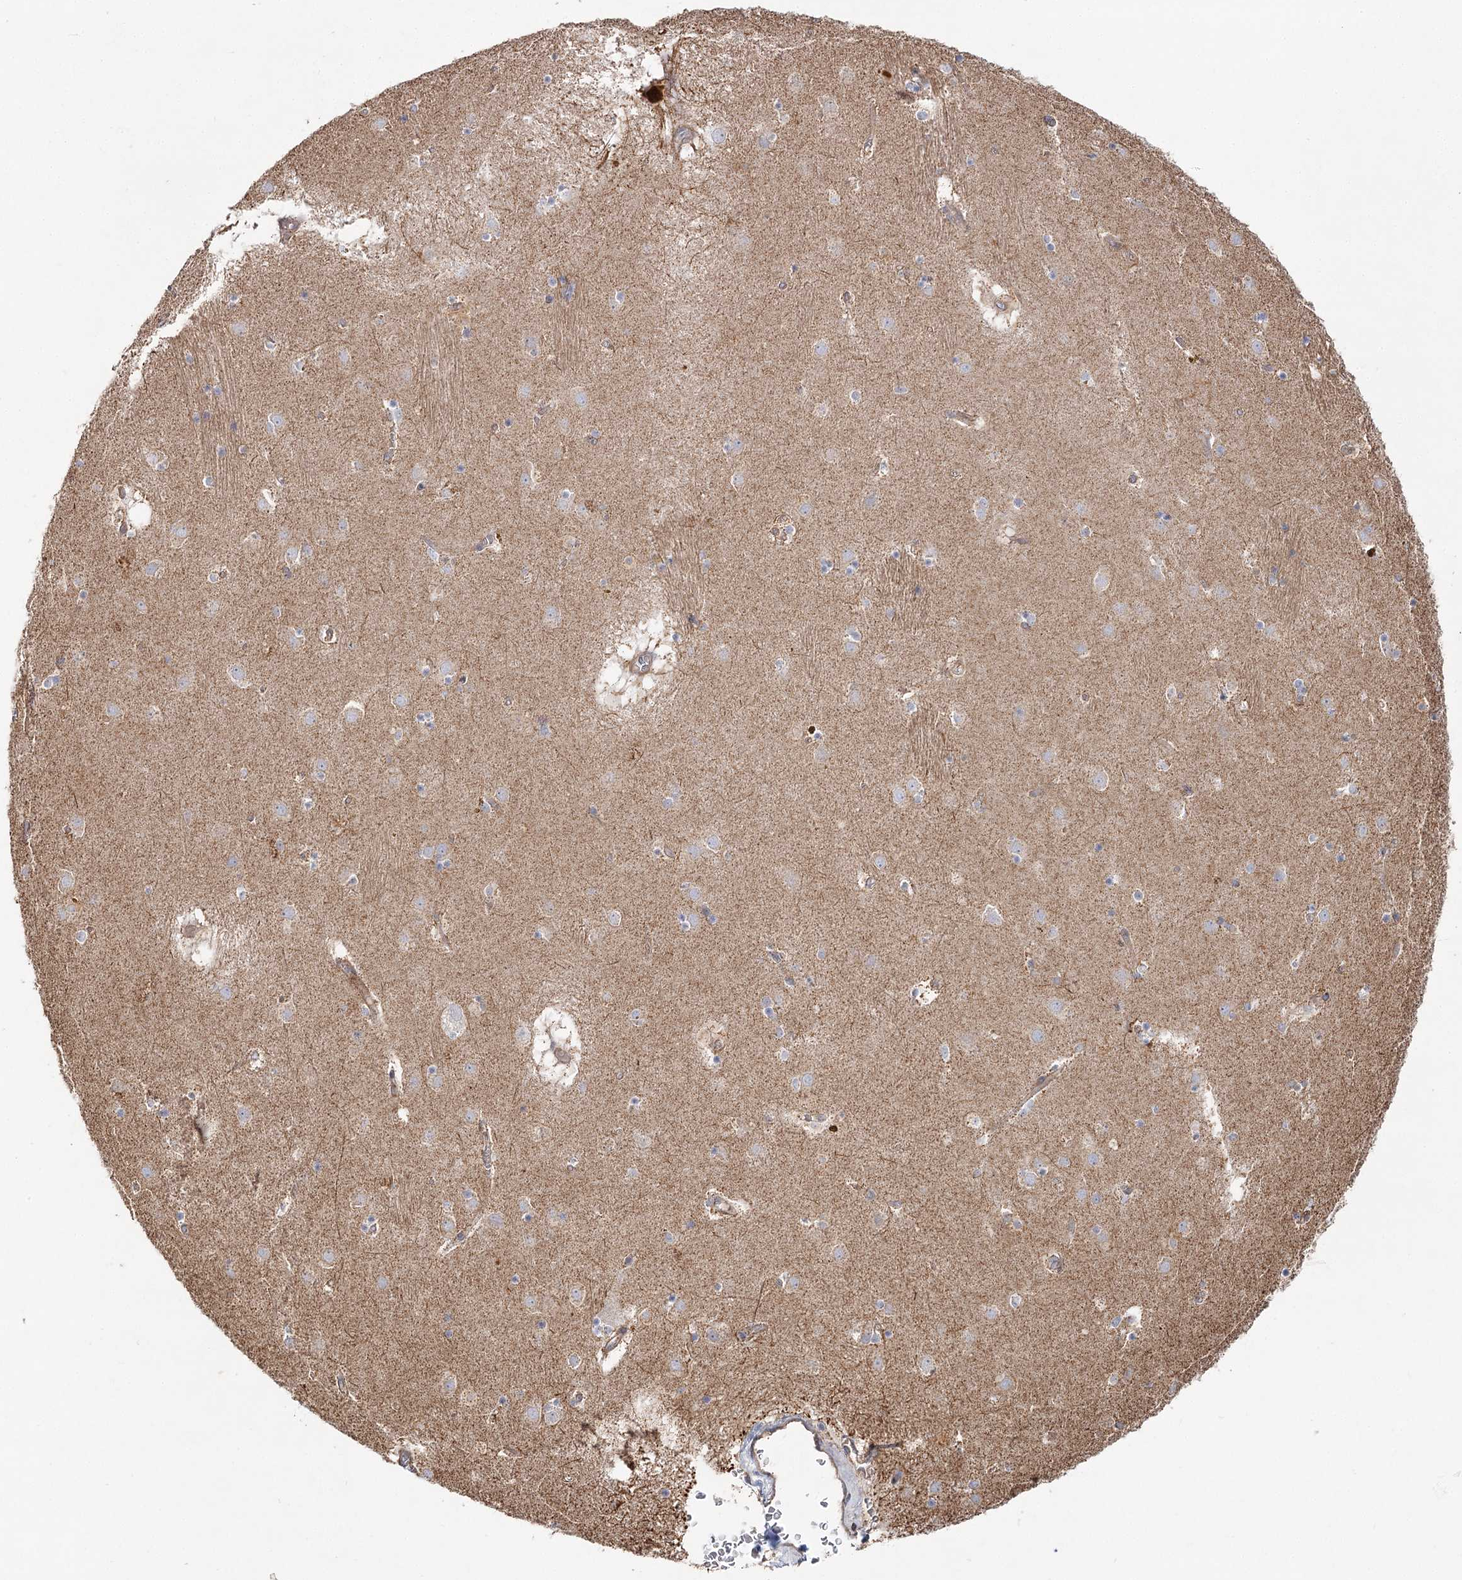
{"staining": {"intensity": "negative", "quantity": "none", "location": "none"}, "tissue": "caudate", "cell_type": "Glial cells", "image_type": "normal", "snomed": [{"axis": "morphology", "description": "Normal tissue, NOS"}, {"axis": "topography", "description": "Lateral ventricle wall"}], "caption": "Immunohistochemical staining of unremarkable human caudate reveals no significant positivity in glial cells.", "gene": "ZFYVE16", "patient": {"sex": "male", "age": 70}}